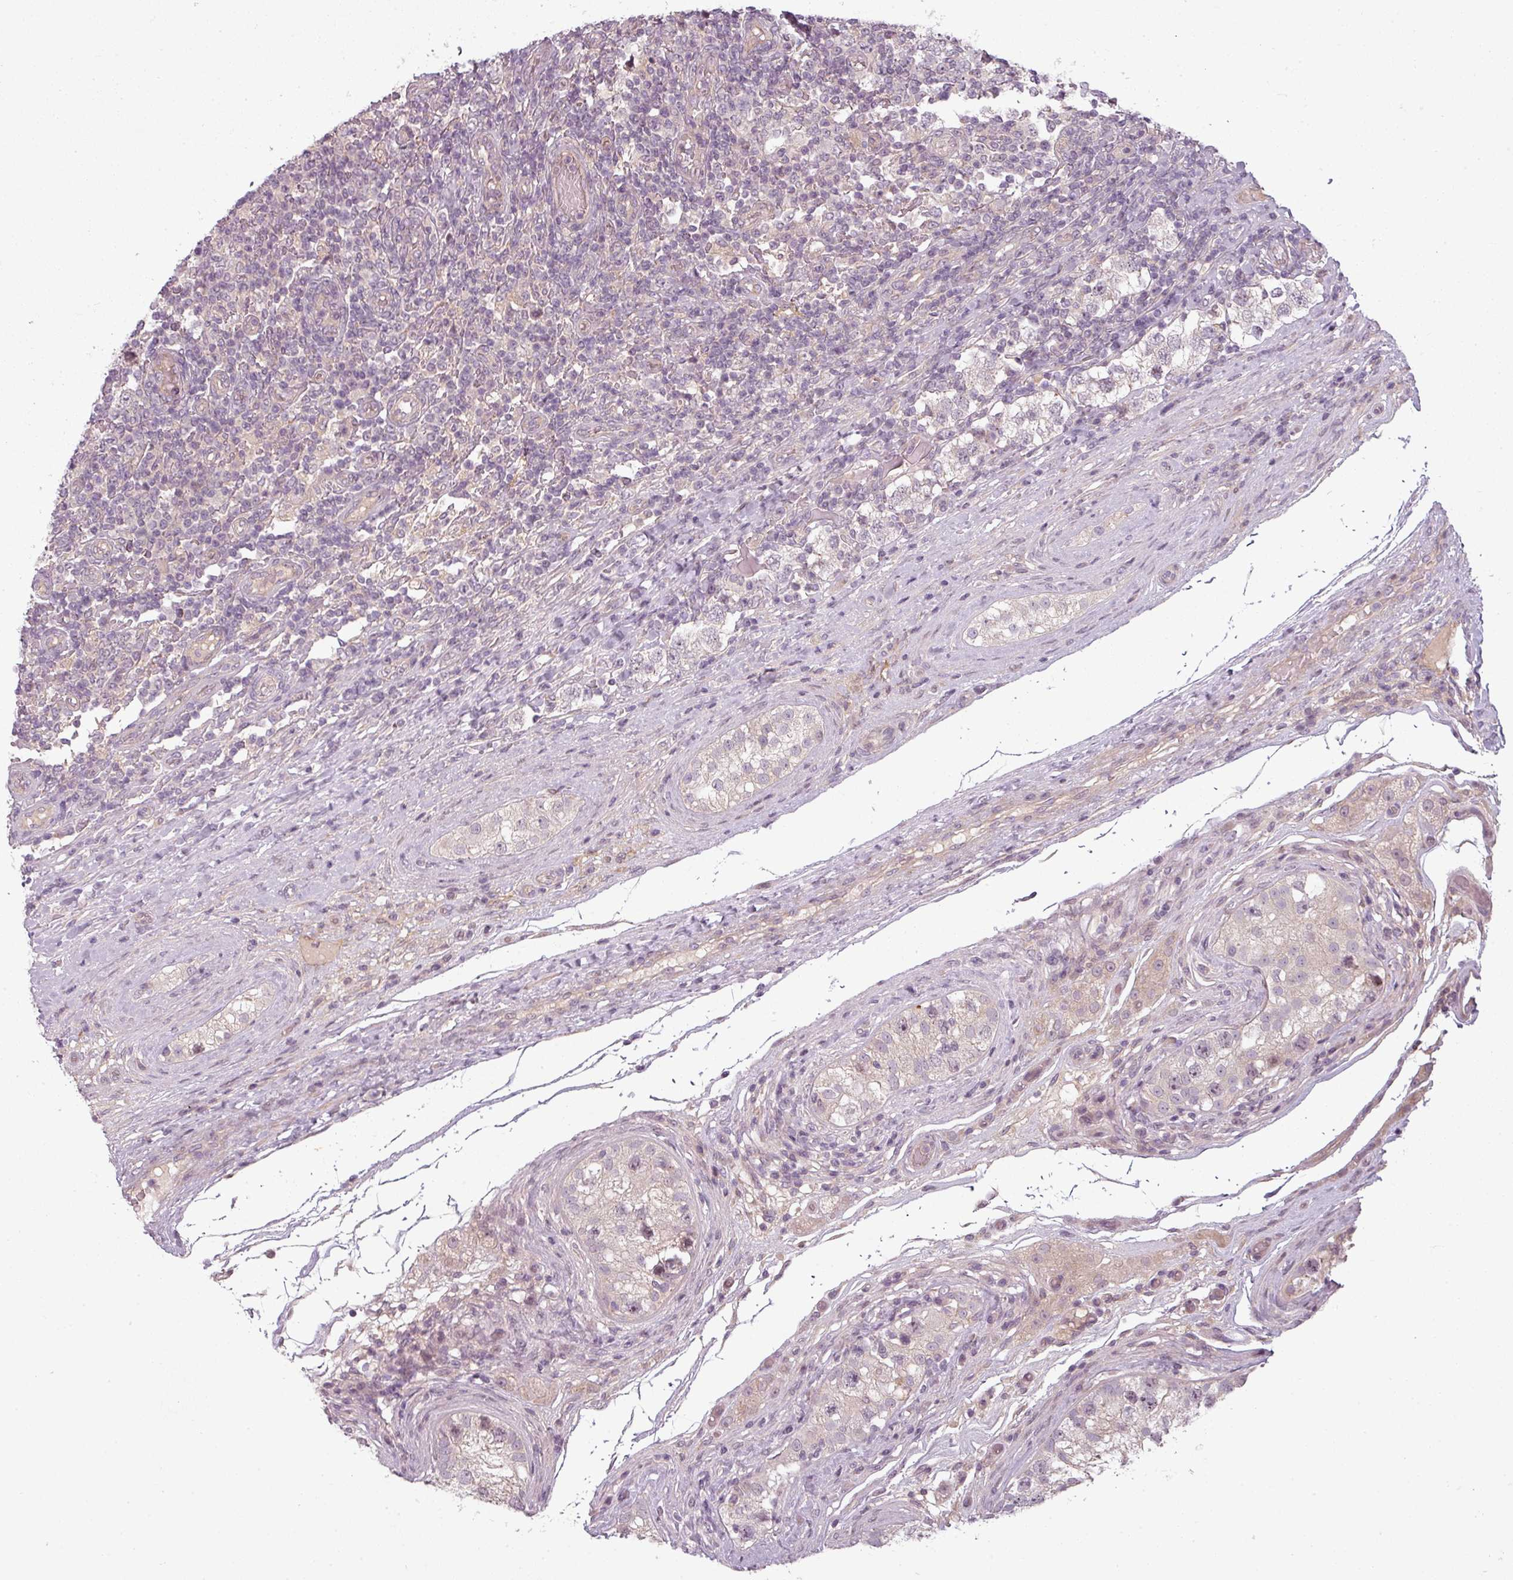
{"staining": {"intensity": "negative", "quantity": "none", "location": "none"}, "tissue": "testis cancer", "cell_type": "Tumor cells", "image_type": "cancer", "snomed": [{"axis": "morphology", "description": "Seminoma, NOS"}, {"axis": "topography", "description": "Testis"}], "caption": "Seminoma (testis) stained for a protein using immunohistochemistry (IHC) reveals no staining tumor cells.", "gene": "SLC16A9", "patient": {"sex": "male", "age": 34}}